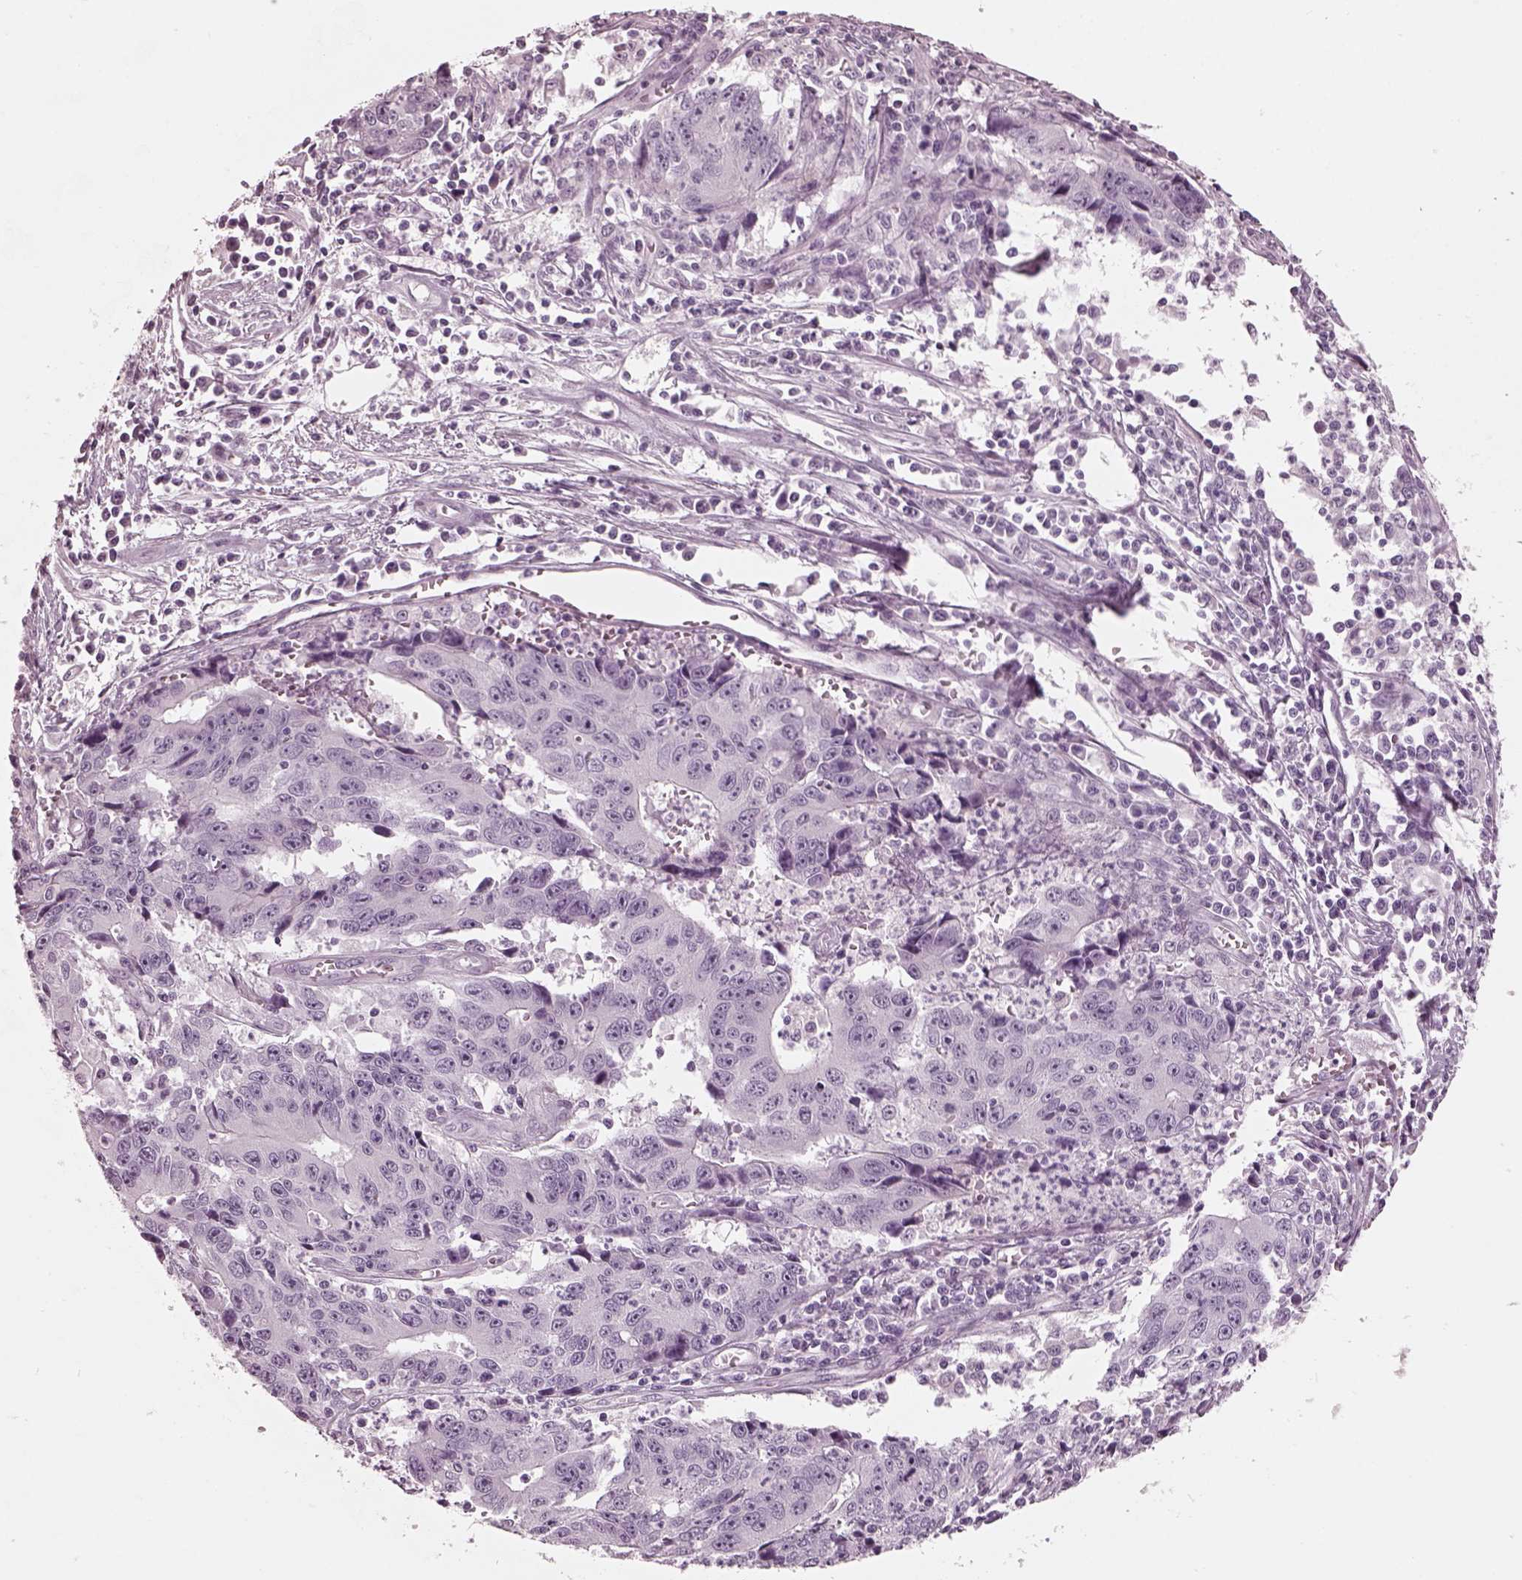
{"staining": {"intensity": "negative", "quantity": "none", "location": "none"}, "tissue": "liver cancer", "cell_type": "Tumor cells", "image_type": "cancer", "snomed": [{"axis": "morphology", "description": "Cholangiocarcinoma"}, {"axis": "topography", "description": "Liver"}], "caption": "This is an immunohistochemistry (IHC) image of human liver cancer. There is no positivity in tumor cells.", "gene": "RCVRN", "patient": {"sex": "male", "age": 65}}